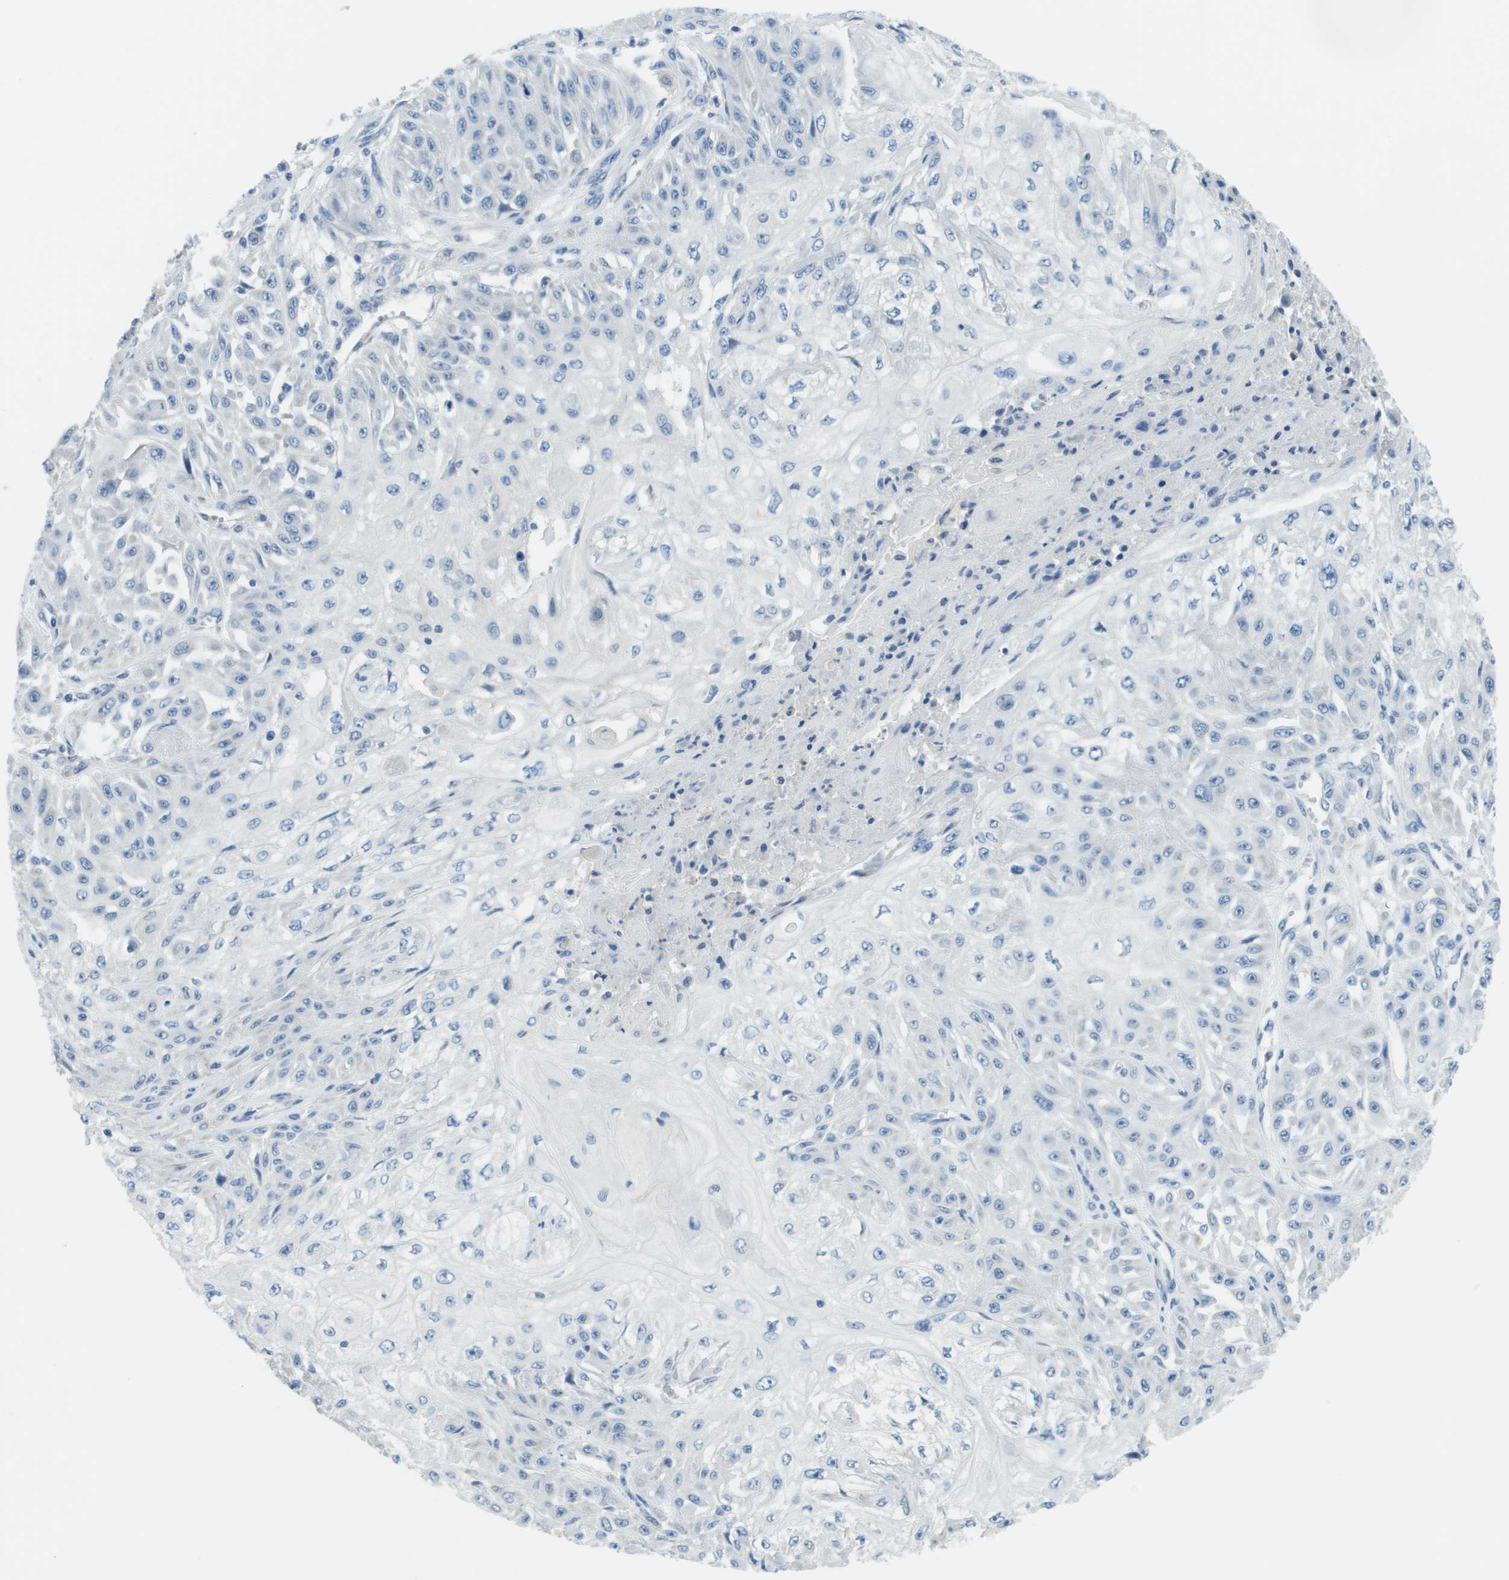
{"staining": {"intensity": "negative", "quantity": "none", "location": "none"}, "tissue": "skin cancer", "cell_type": "Tumor cells", "image_type": "cancer", "snomed": [{"axis": "morphology", "description": "Squamous cell carcinoma, NOS"}, {"axis": "morphology", "description": "Squamous cell carcinoma, metastatic, NOS"}, {"axis": "topography", "description": "Skin"}, {"axis": "topography", "description": "Lymph node"}], "caption": "Protein analysis of skin cancer (metastatic squamous cell carcinoma) exhibits no significant positivity in tumor cells.", "gene": "PTGDR2", "patient": {"sex": "male", "age": 75}}